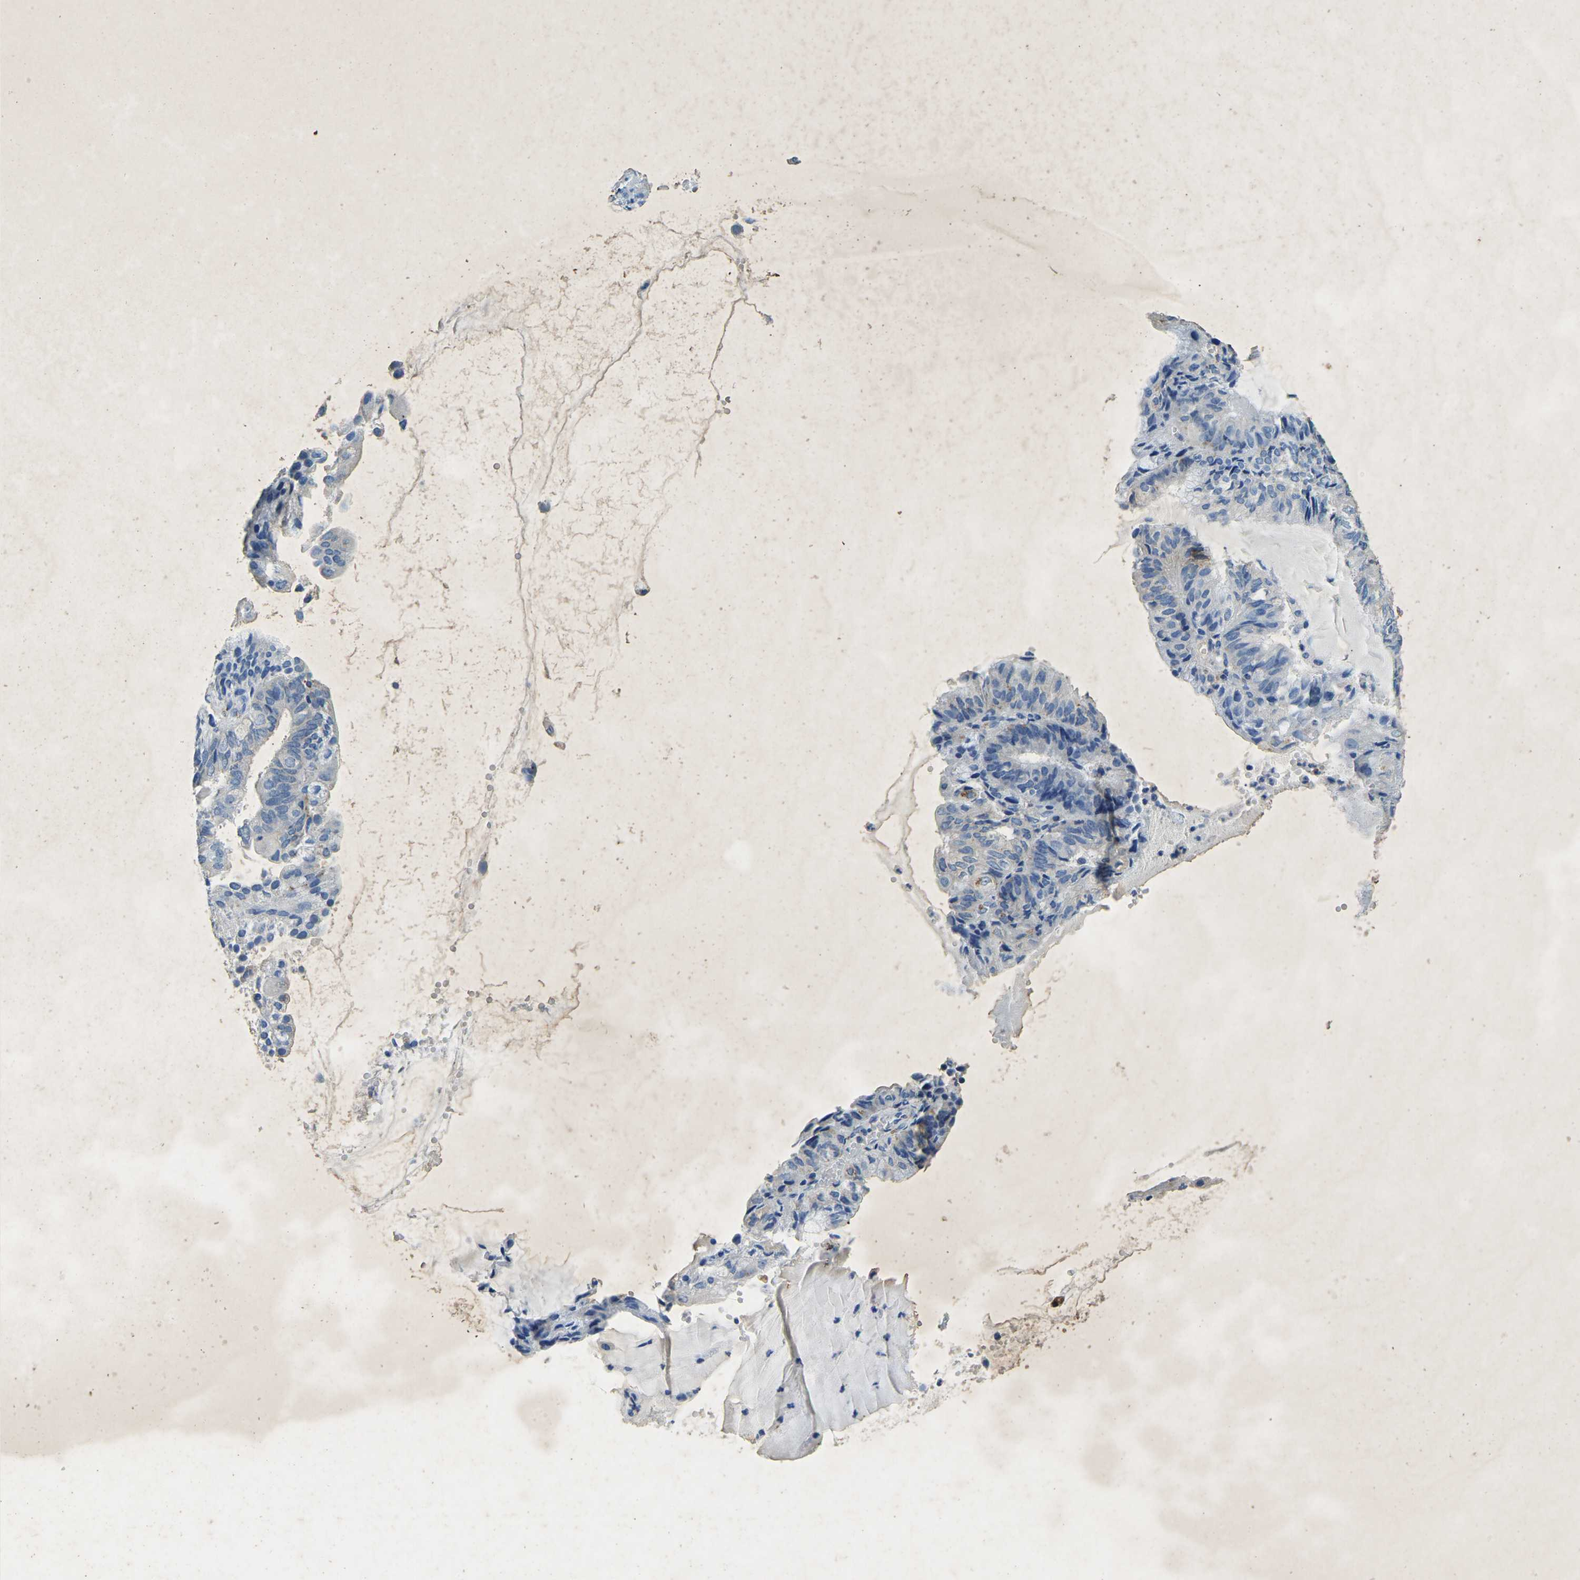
{"staining": {"intensity": "negative", "quantity": "none", "location": "none"}, "tissue": "endometrial cancer", "cell_type": "Tumor cells", "image_type": "cancer", "snomed": [{"axis": "morphology", "description": "Adenocarcinoma, NOS"}, {"axis": "topography", "description": "Endometrium"}], "caption": "Immunohistochemistry image of human endometrial cancer stained for a protein (brown), which displays no staining in tumor cells.", "gene": "UBN2", "patient": {"sex": "female", "age": 81}}